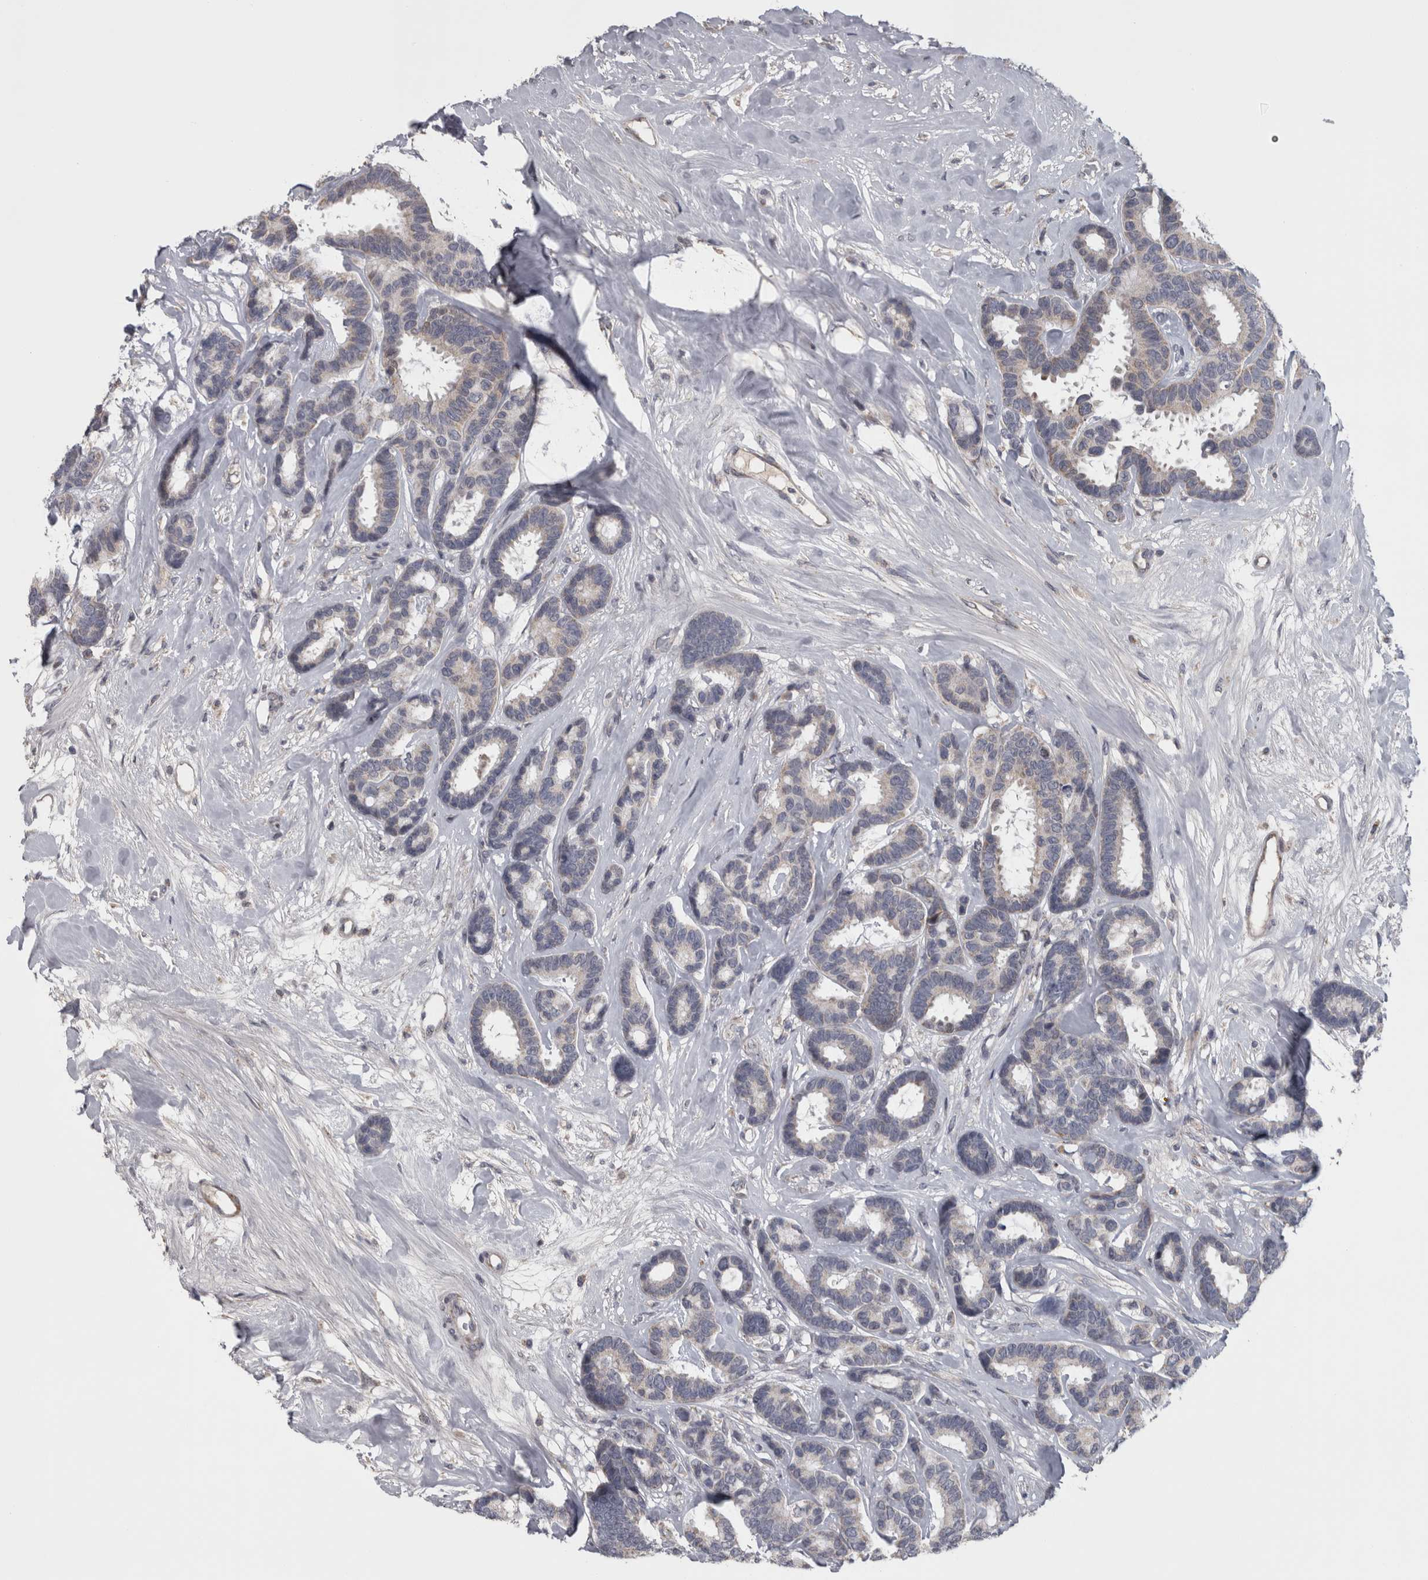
{"staining": {"intensity": "negative", "quantity": "none", "location": "none"}, "tissue": "breast cancer", "cell_type": "Tumor cells", "image_type": "cancer", "snomed": [{"axis": "morphology", "description": "Duct carcinoma"}, {"axis": "topography", "description": "Breast"}], "caption": "High magnification brightfield microscopy of intraductal carcinoma (breast) stained with DAB (brown) and counterstained with hematoxylin (blue): tumor cells show no significant expression. (DAB (3,3'-diaminobenzidine) immunohistochemistry visualized using brightfield microscopy, high magnification).", "gene": "DBT", "patient": {"sex": "female", "age": 87}}